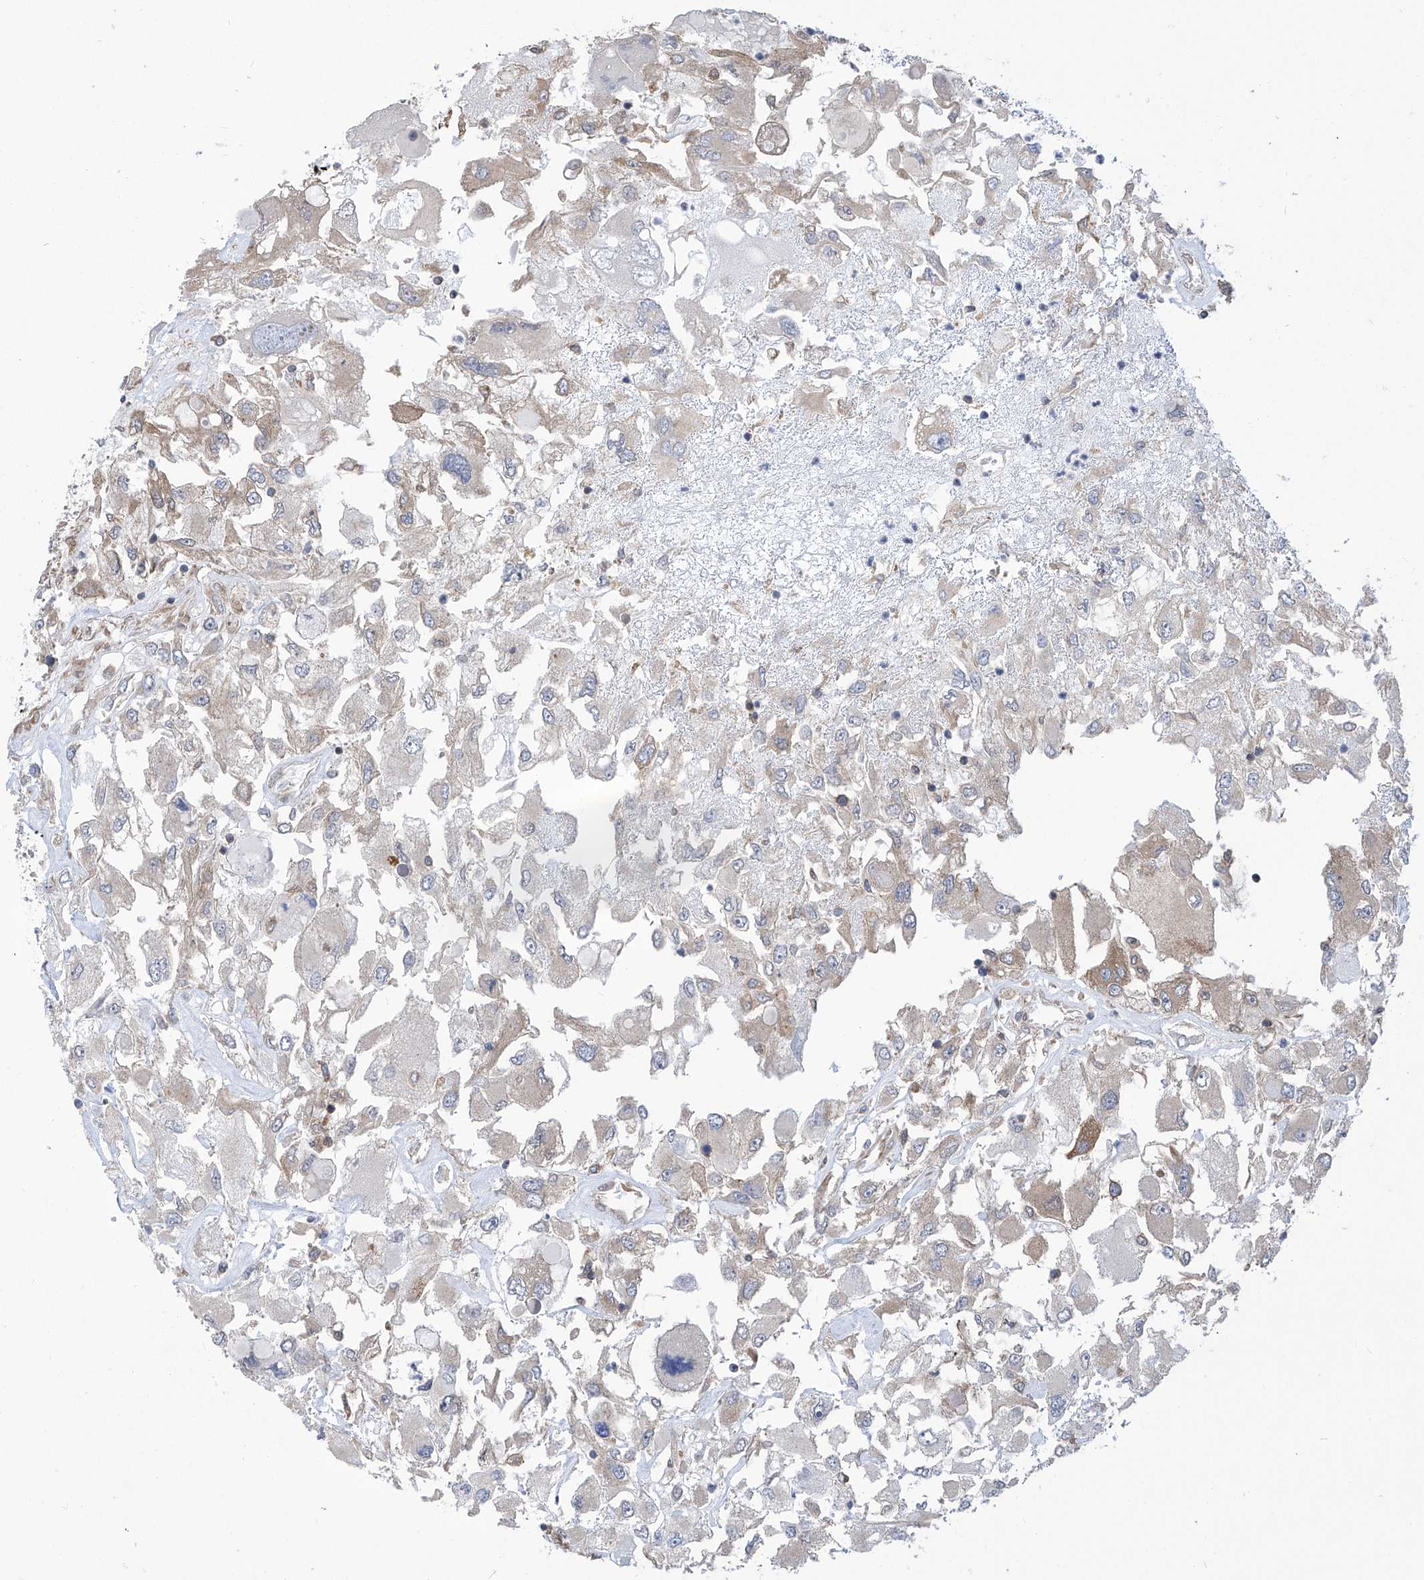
{"staining": {"intensity": "negative", "quantity": "none", "location": "none"}, "tissue": "renal cancer", "cell_type": "Tumor cells", "image_type": "cancer", "snomed": [{"axis": "morphology", "description": "Adenocarcinoma, NOS"}, {"axis": "topography", "description": "Kidney"}], "caption": "Renal adenocarcinoma was stained to show a protein in brown. There is no significant positivity in tumor cells.", "gene": "EIF3M", "patient": {"sex": "female", "age": 52}}